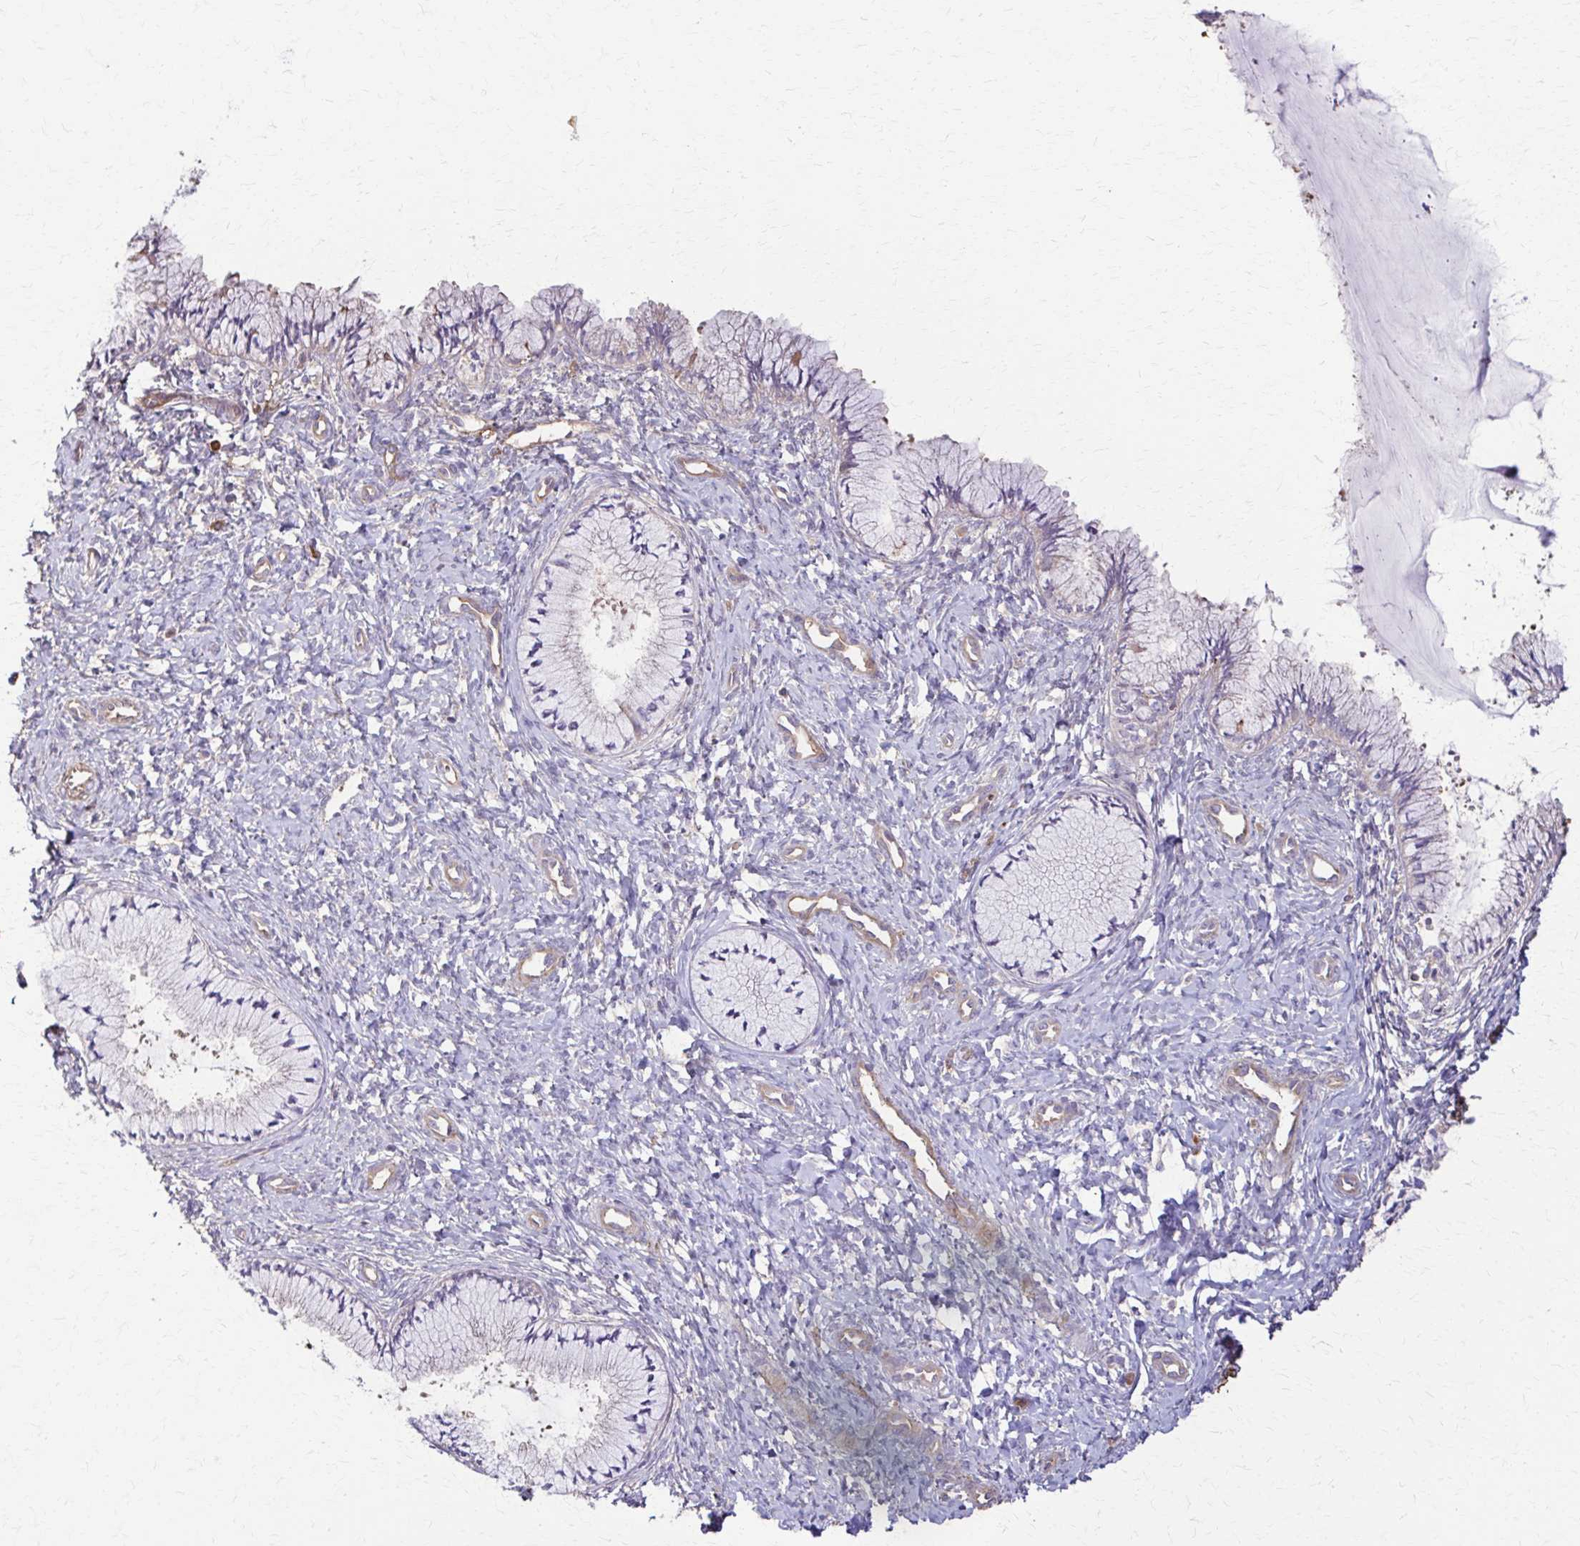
{"staining": {"intensity": "negative", "quantity": "none", "location": "none"}, "tissue": "cervix", "cell_type": "Glandular cells", "image_type": "normal", "snomed": [{"axis": "morphology", "description": "Normal tissue, NOS"}, {"axis": "topography", "description": "Cervix"}], "caption": "Cervix was stained to show a protein in brown. There is no significant expression in glandular cells. (Stains: DAB (3,3'-diaminobenzidine) IHC with hematoxylin counter stain, Microscopy: brightfield microscopy at high magnification).", "gene": "DSP", "patient": {"sex": "female", "age": 37}}